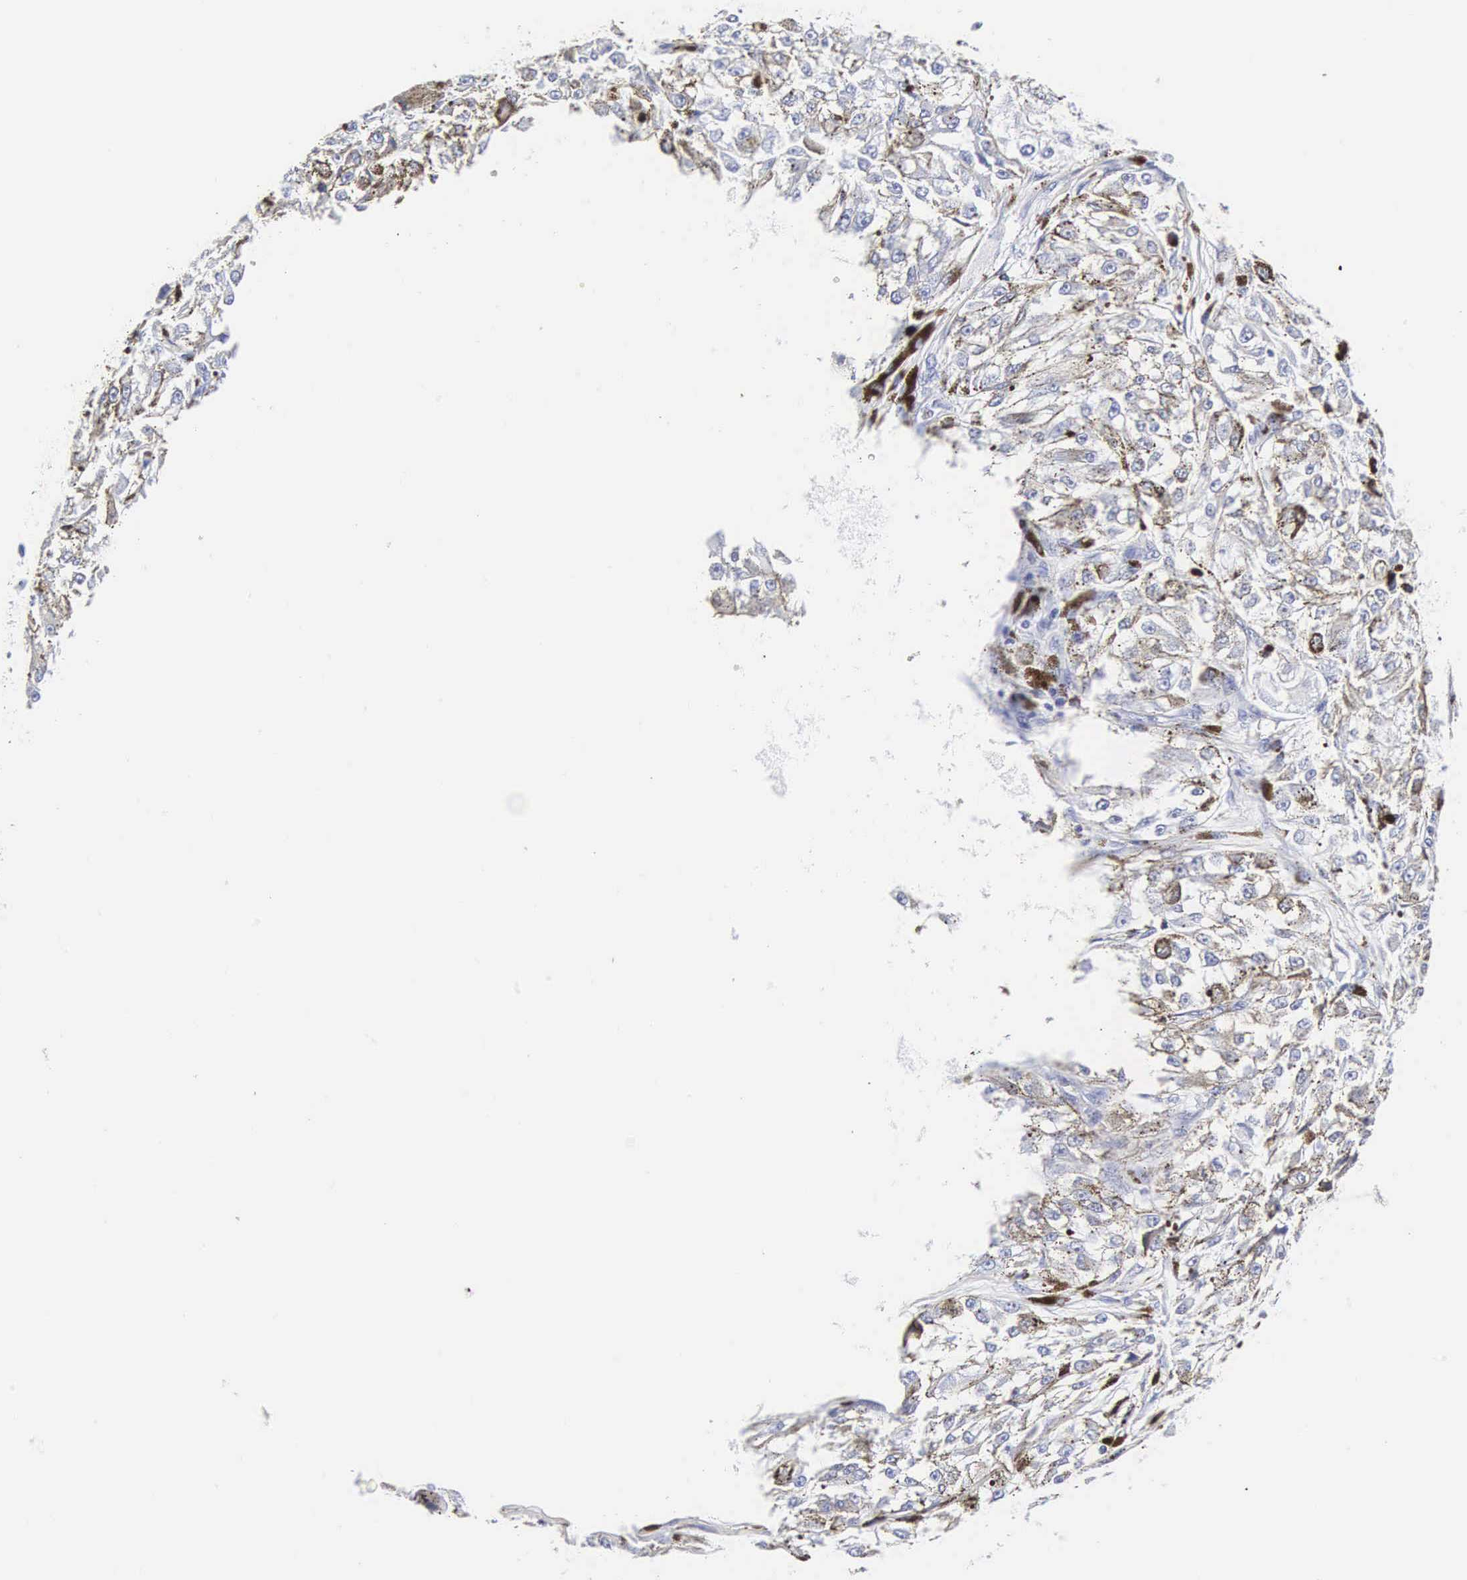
{"staining": {"intensity": "negative", "quantity": "none", "location": "none"}, "tissue": "melanoma", "cell_type": "Tumor cells", "image_type": "cancer", "snomed": [{"axis": "morphology", "description": "Malignant melanoma, NOS"}, {"axis": "topography", "description": "Skin"}], "caption": "Tumor cells are negative for protein expression in human malignant melanoma.", "gene": "INS", "patient": {"sex": "male", "age": 67}}